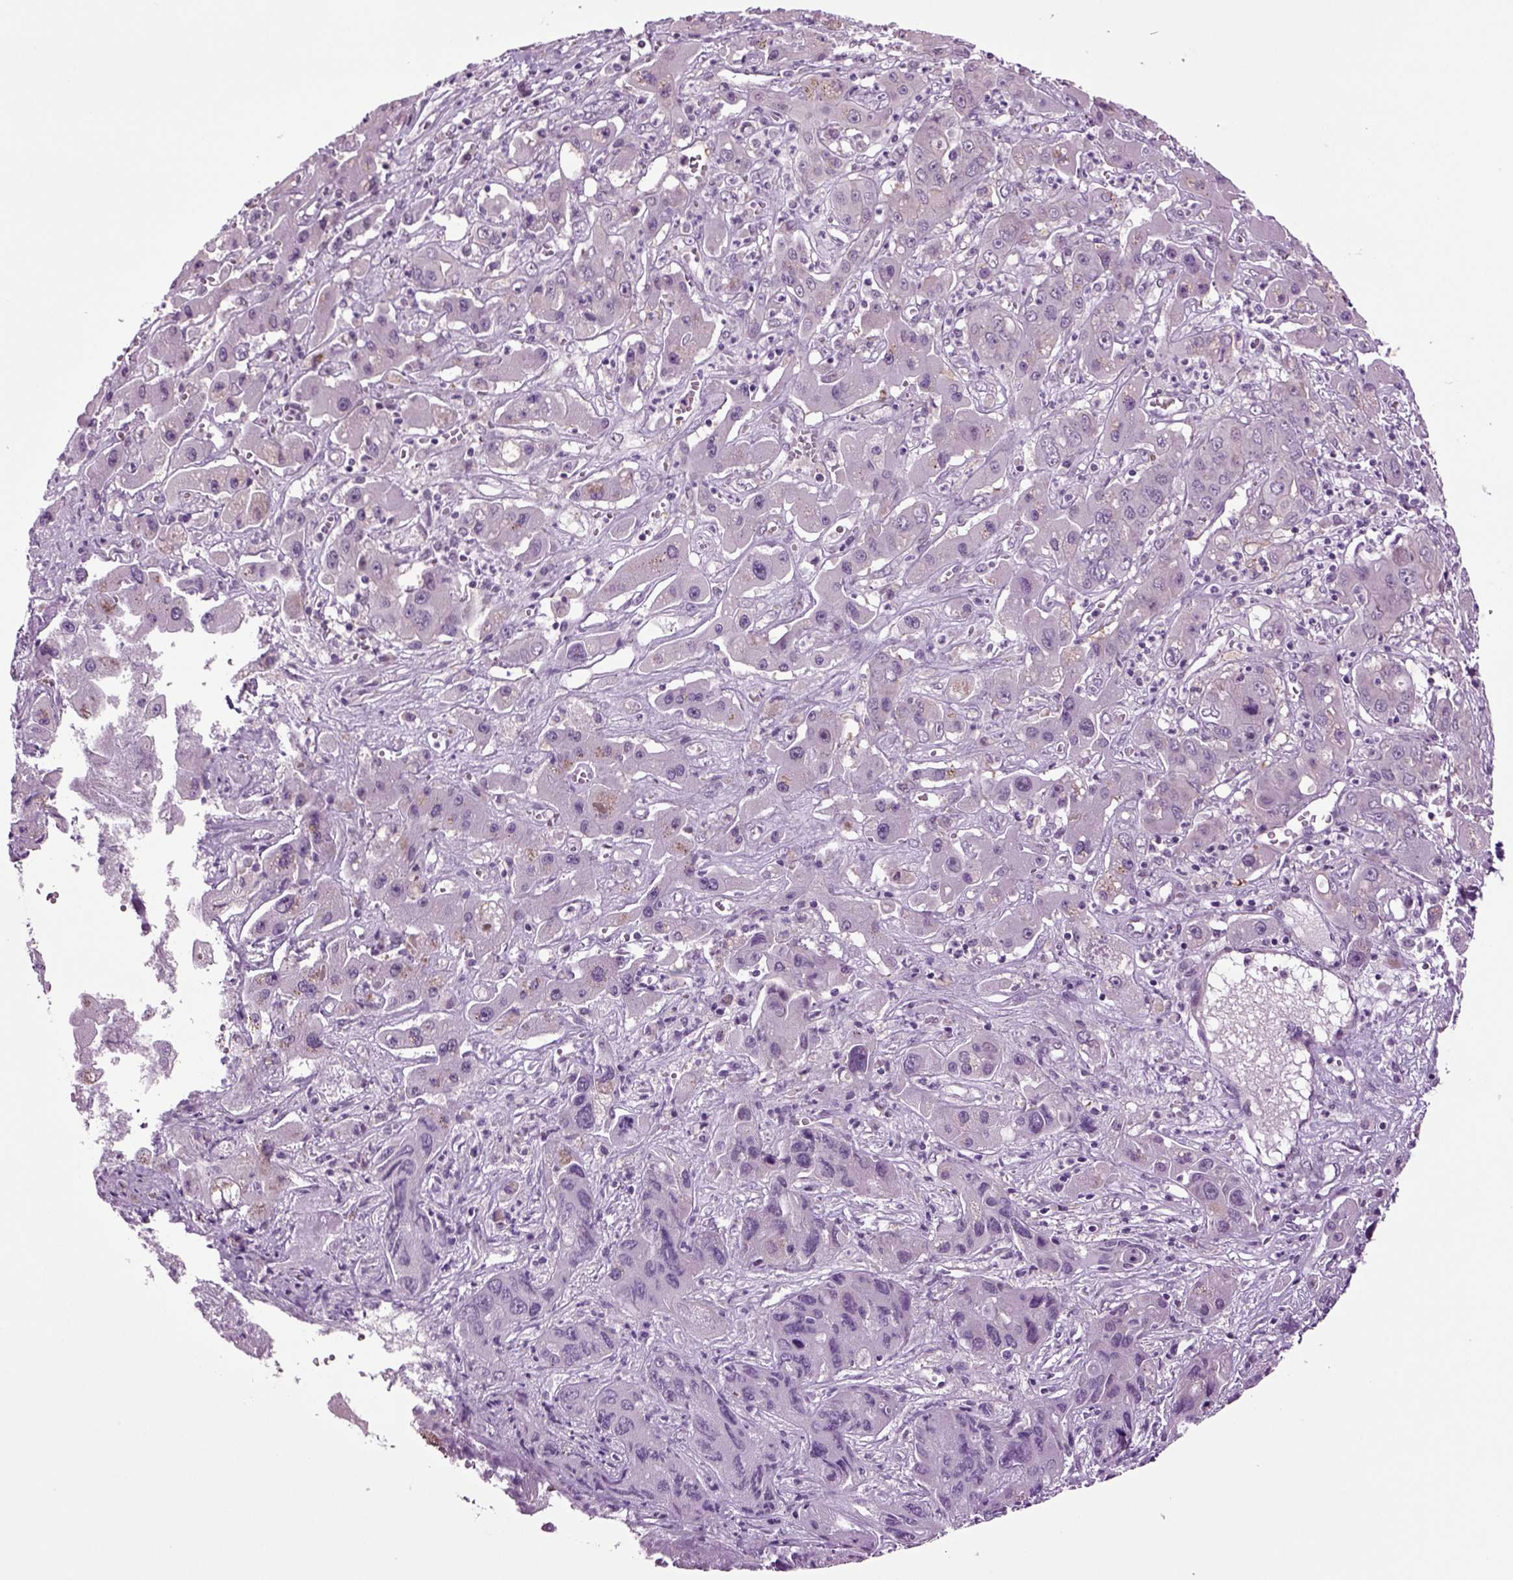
{"staining": {"intensity": "negative", "quantity": "none", "location": "none"}, "tissue": "liver cancer", "cell_type": "Tumor cells", "image_type": "cancer", "snomed": [{"axis": "morphology", "description": "Cholangiocarcinoma"}, {"axis": "topography", "description": "Liver"}], "caption": "Tumor cells show no significant expression in cholangiocarcinoma (liver). (Brightfield microscopy of DAB immunohistochemistry (IHC) at high magnification).", "gene": "PLCH2", "patient": {"sex": "male", "age": 67}}